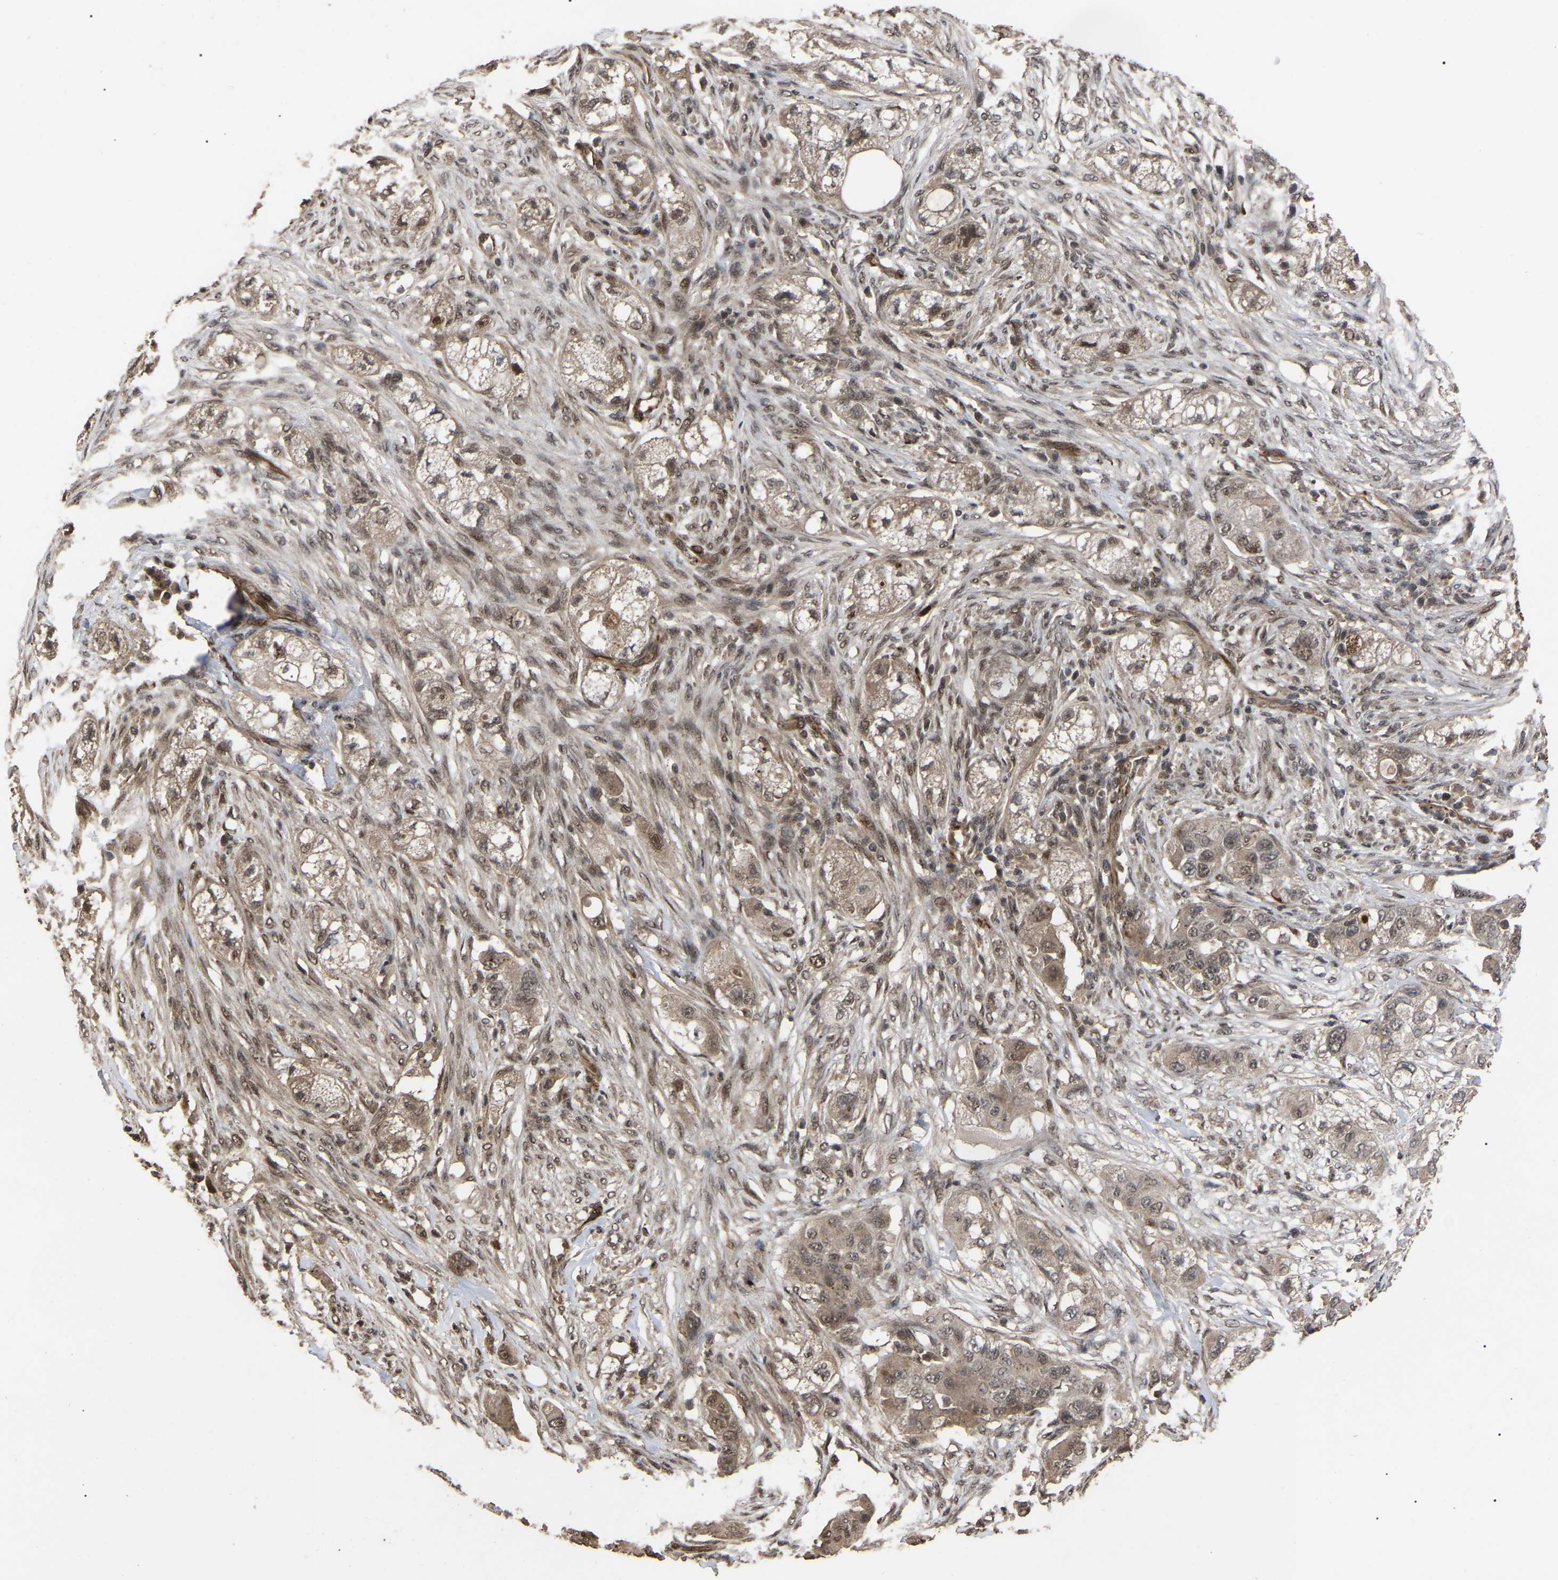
{"staining": {"intensity": "weak", "quantity": ">75%", "location": "cytoplasmic/membranous,nuclear"}, "tissue": "pancreatic cancer", "cell_type": "Tumor cells", "image_type": "cancer", "snomed": [{"axis": "morphology", "description": "Adenocarcinoma, NOS"}, {"axis": "topography", "description": "Pancreas"}], "caption": "Tumor cells exhibit weak cytoplasmic/membranous and nuclear staining in about >75% of cells in pancreatic cancer (adenocarcinoma). (DAB (3,3'-diaminobenzidine) IHC, brown staining for protein, blue staining for nuclei).", "gene": "FAM161B", "patient": {"sex": "female", "age": 78}}